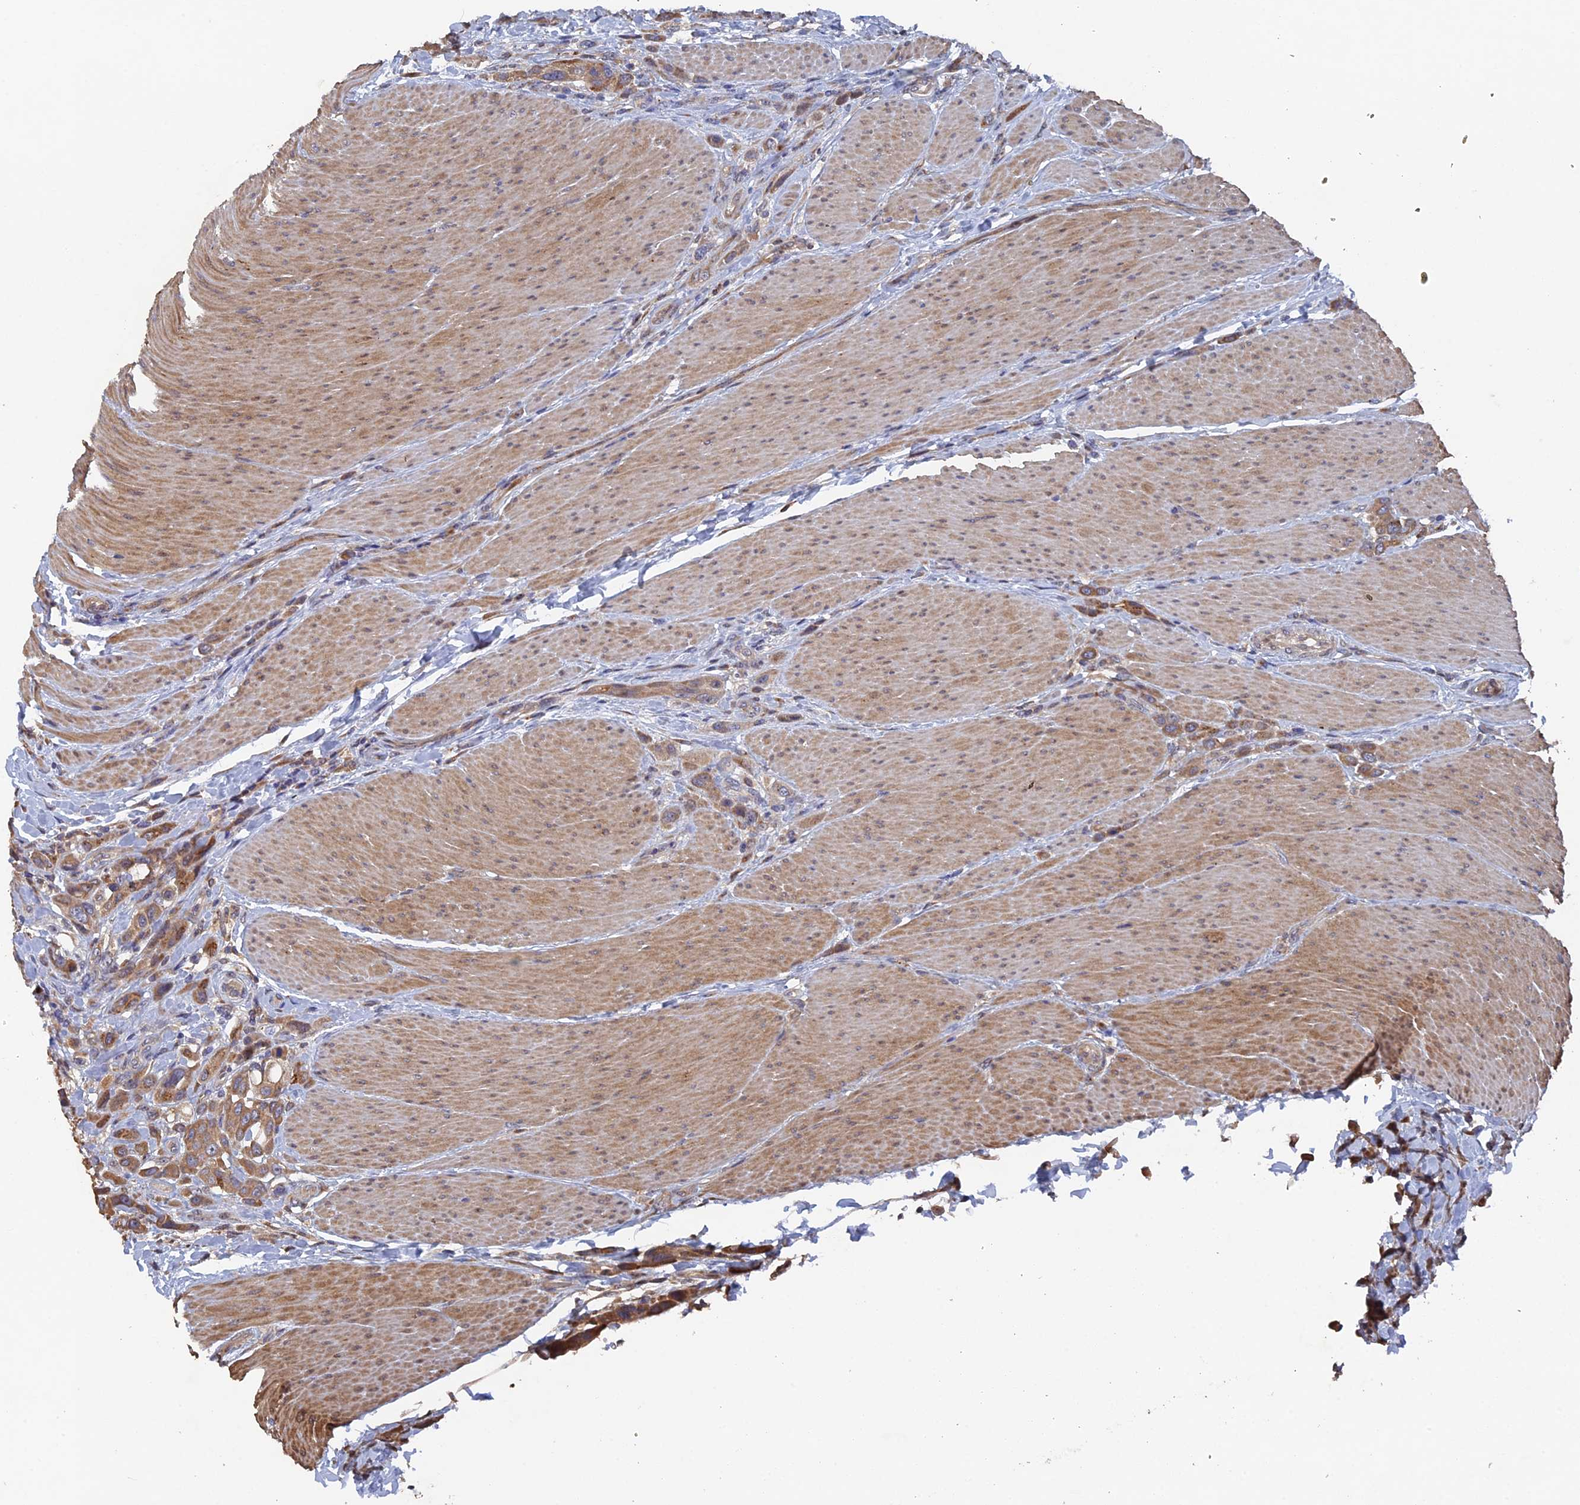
{"staining": {"intensity": "moderate", "quantity": ">75%", "location": "cytoplasmic/membranous"}, "tissue": "urothelial cancer", "cell_type": "Tumor cells", "image_type": "cancer", "snomed": [{"axis": "morphology", "description": "Urothelial carcinoma, High grade"}, {"axis": "topography", "description": "Urinary bladder"}], "caption": "High-grade urothelial carcinoma was stained to show a protein in brown. There is medium levels of moderate cytoplasmic/membranous expression in about >75% of tumor cells.", "gene": "VPS37C", "patient": {"sex": "male", "age": 50}}